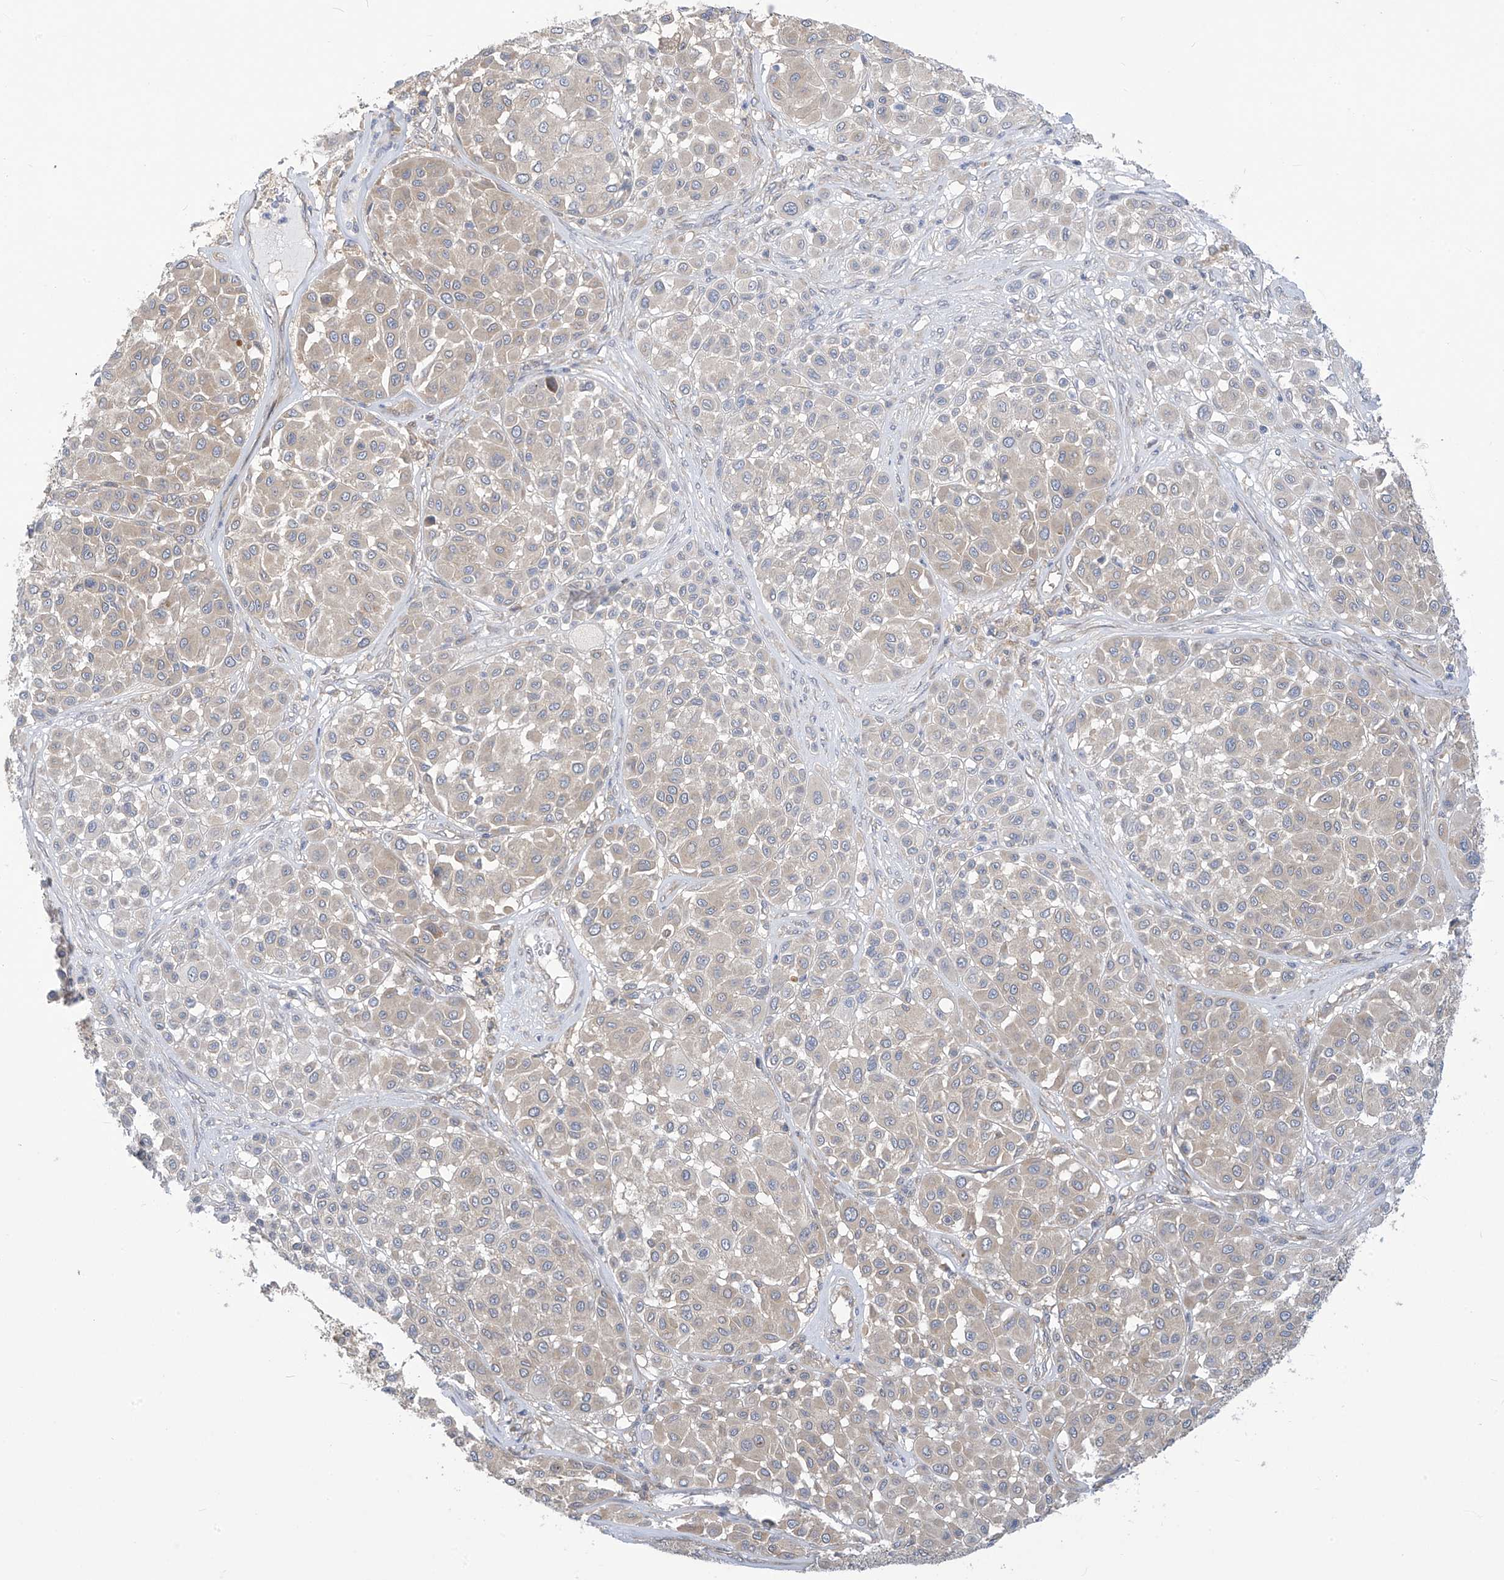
{"staining": {"intensity": "negative", "quantity": "none", "location": "none"}, "tissue": "melanoma", "cell_type": "Tumor cells", "image_type": "cancer", "snomed": [{"axis": "morphology", "description": "Malignant melanoma, Metastatic site"}, {"axis": "topography", "description": "Soft tissue"}], "caption": "Immunohistochemistry (IHC) photomicrograph of melanoma stained for a protein (brown), which exhibits no staining in tumor cells.", "gene": "ADAT2", "patient": {"sex": "male", "age": 41}}